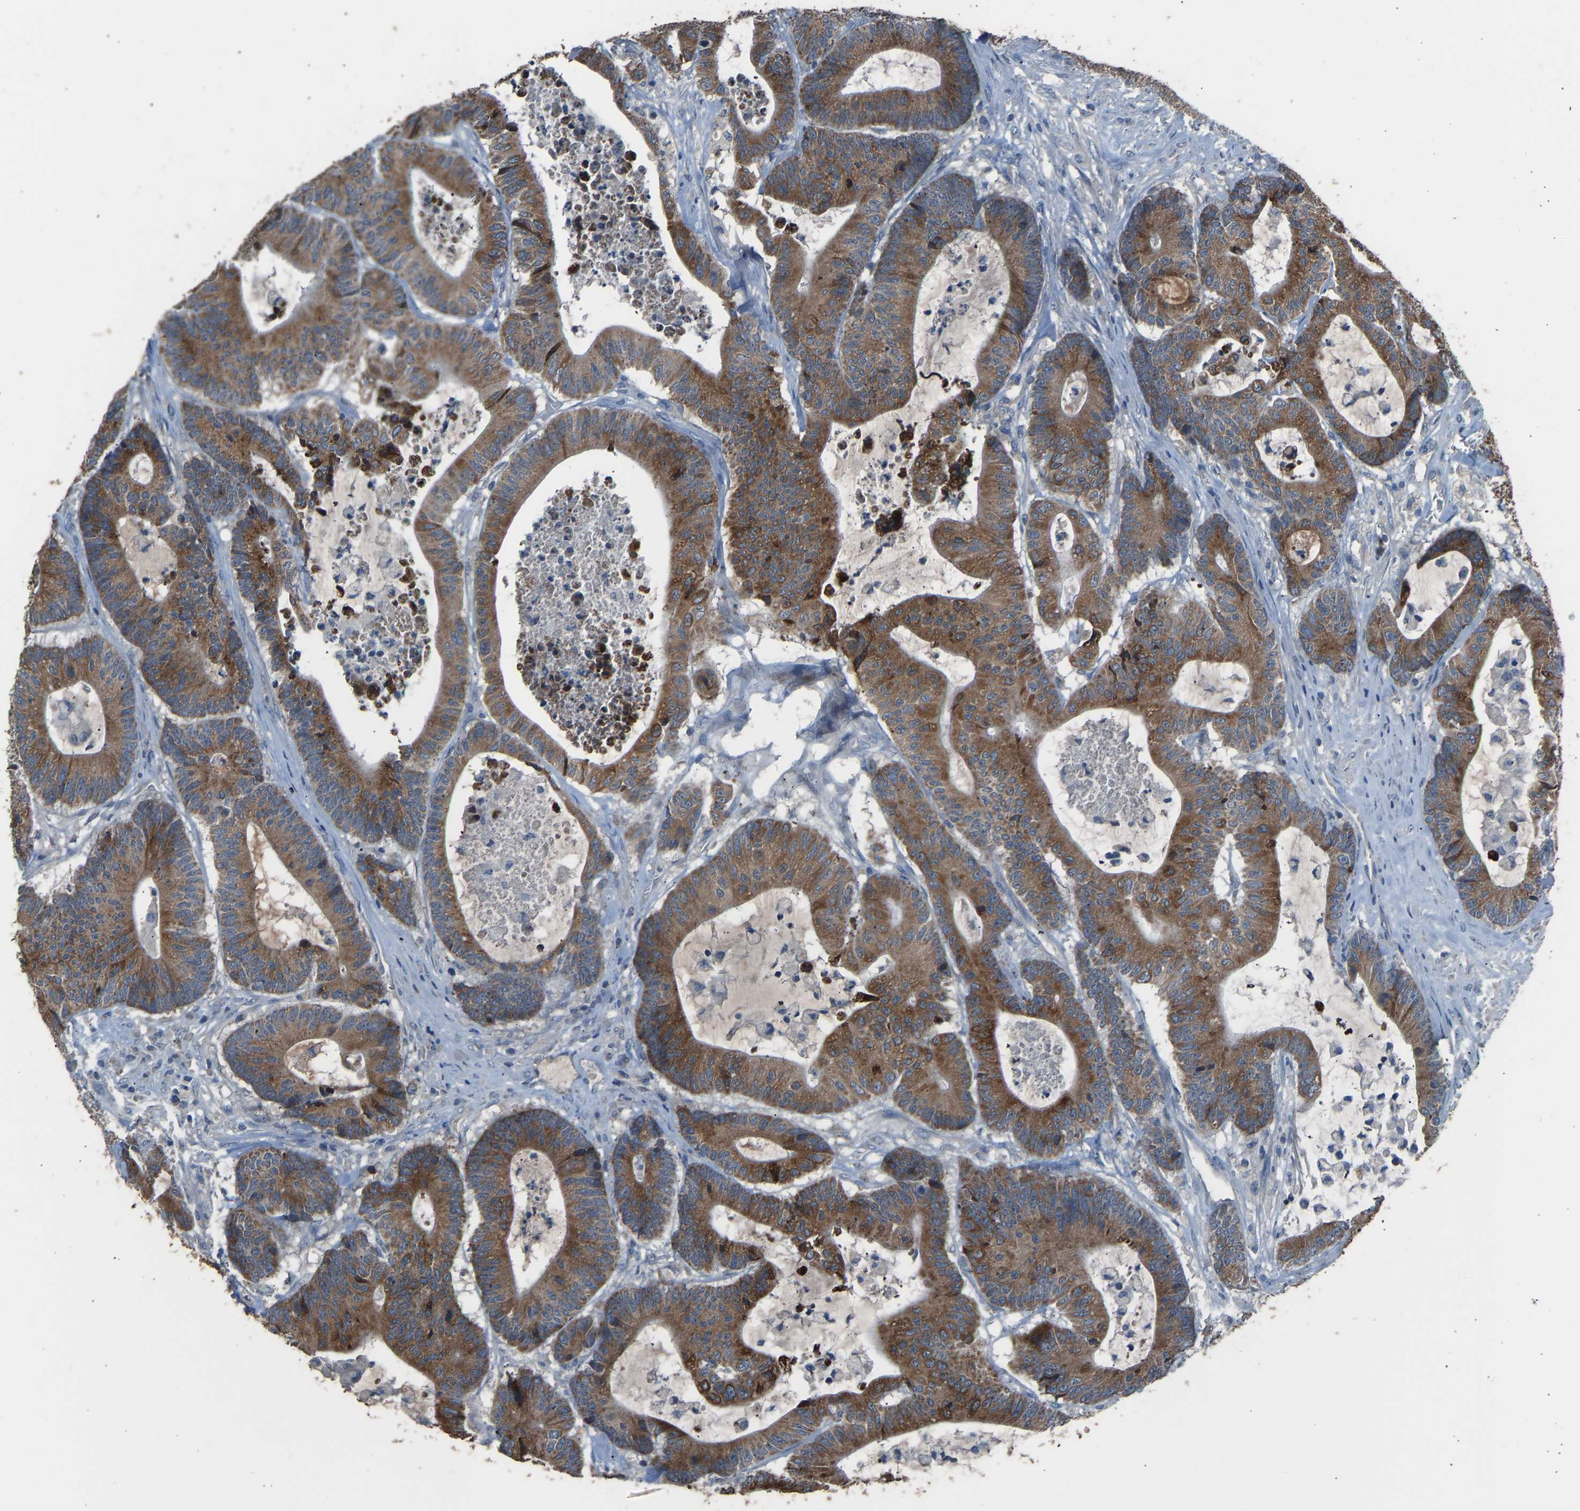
{"staining": {"intensity": "moderate", "quantity": ">75%", "location": "cytoplasmic/membranous"}, "tissue": "colorectal cancer", "cell_type": "Tumor cells", "image_type": "cancer", "snomed": [{"axis": "morphology", "description": "Adenocarcinoma, NOS"}, {"axis": "topography", "description": "Colon"}], "caption": "A histopathology image of colorectal cancer (adenocarcinoma) stained for a protein exhibits moderate cytoplasmic/membranous brown staining in tumor cells. (brown staining indicates protein expression, while blue staining denotes nuclei).", "gene": "TGFBR3", "patient": {"sex": "female", "age": 84}}